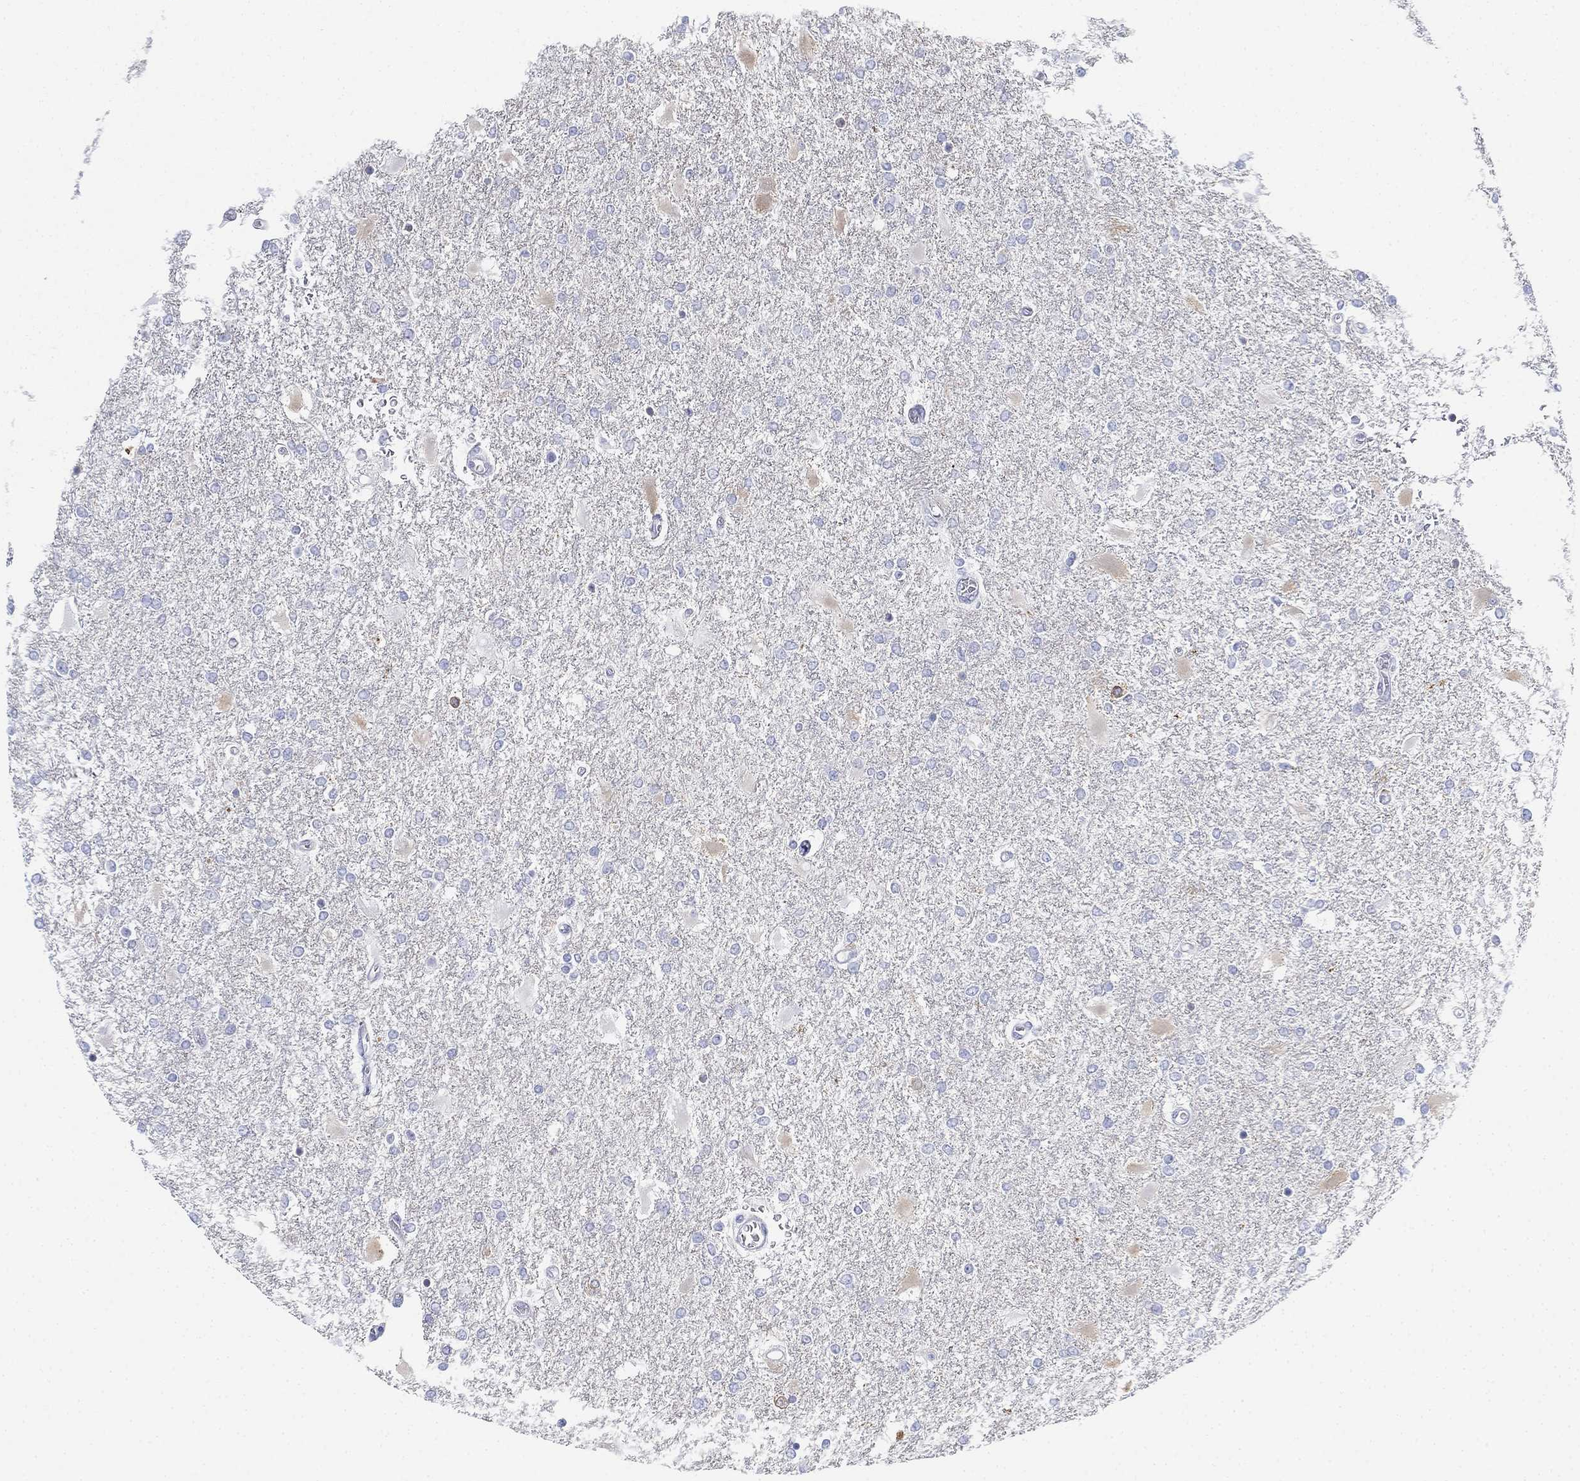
{"staining": {"intensity": "negative", "quantity": "none", "location": "none"}, "tissue": "glioma", "cell_type": "Tumor cells", "image_type": "cancer", "snomed": [{"axis": "morphology", "description": "Glioma, malignant, High grade"}, {"axis": "topography", "description": "Cerebral cortex"}], "caption": "Tumor cells show no significant staining in glioma. (Immunohistochemistry (ihc), brightfield microscopy, high magnification).", "gene": "GCNA", "patient": {"sex": "male", "age": 79}}